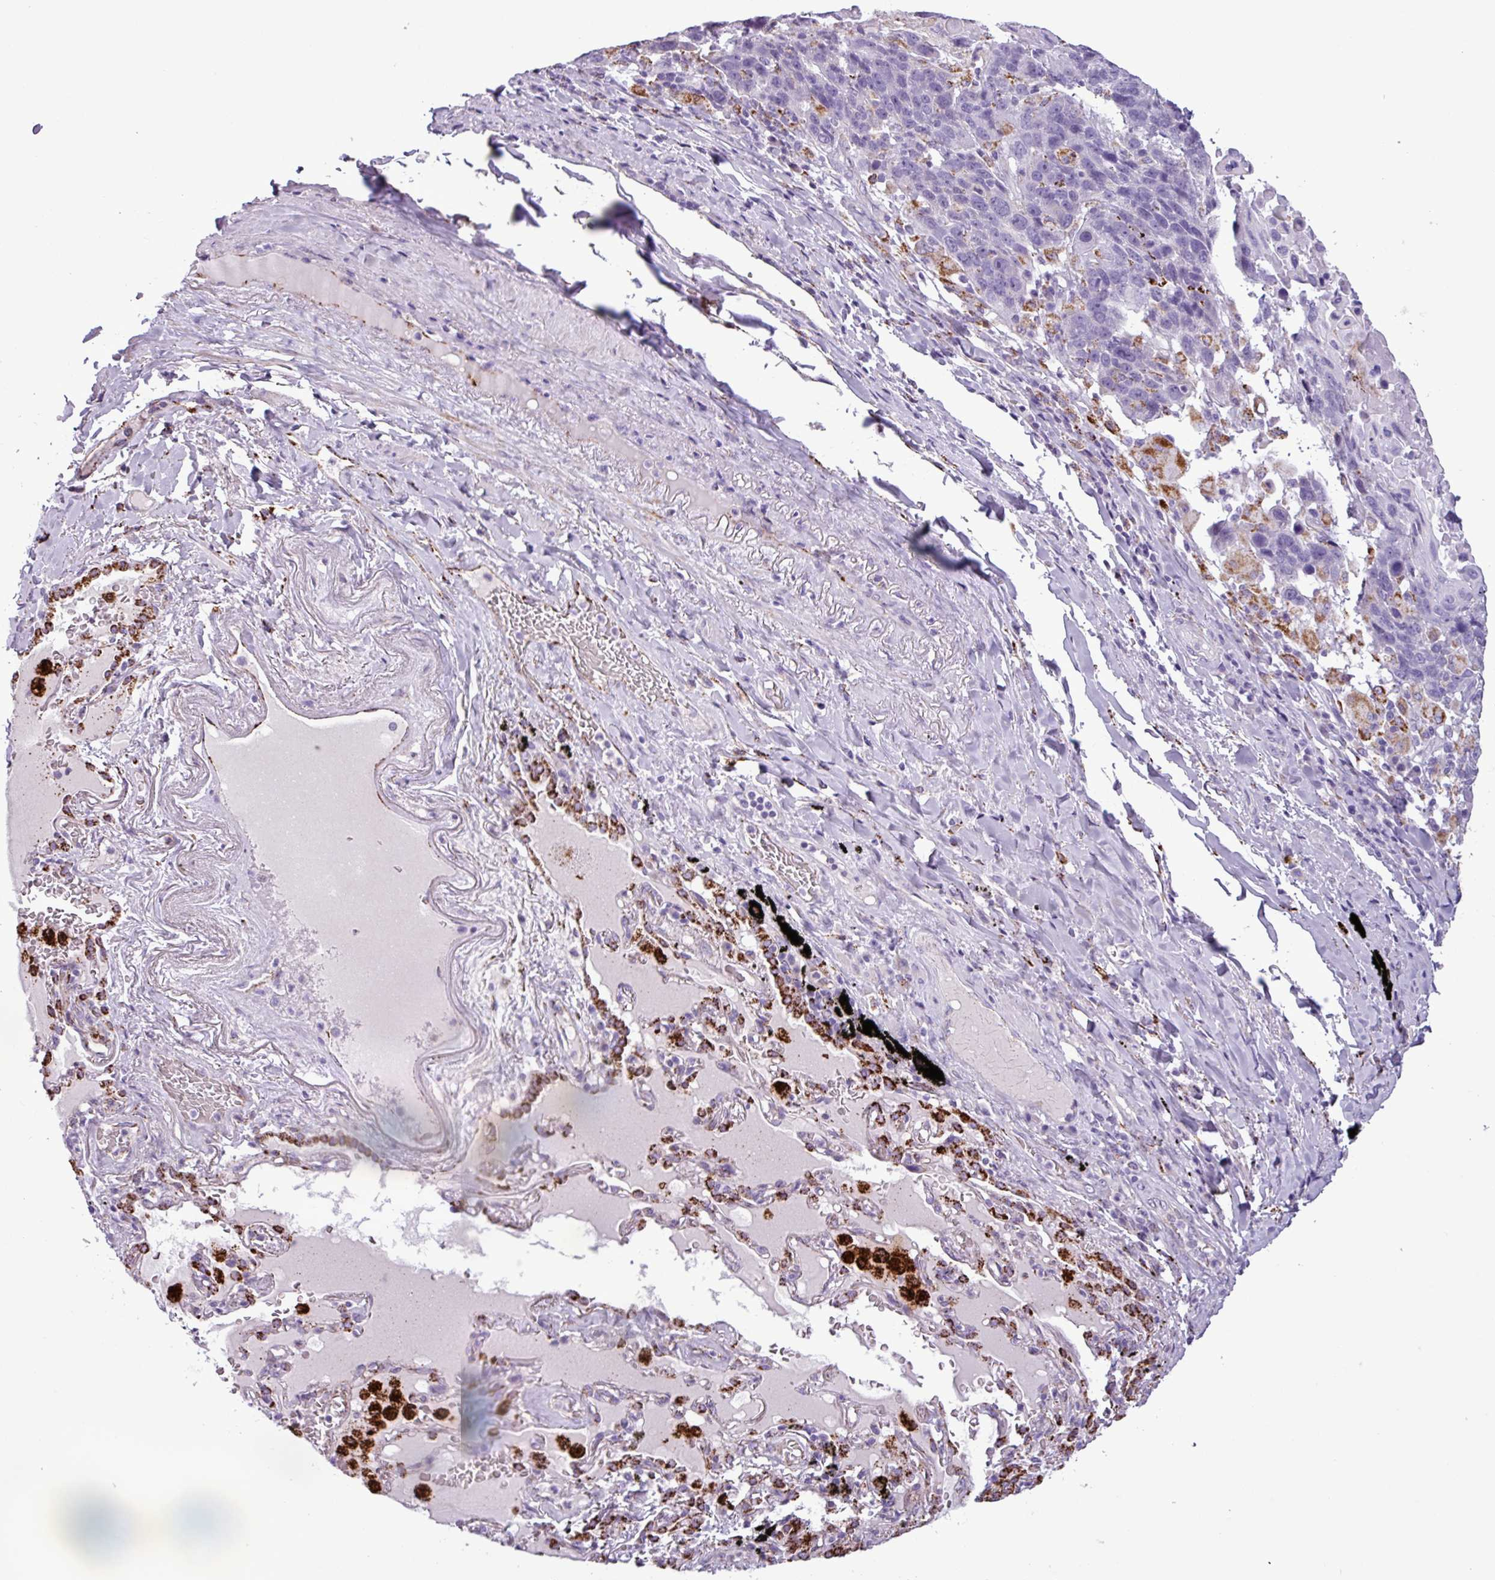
{"staining": {"intensity": "negative", "quantity": "none", "location": "none"}, "tissue": "lung cancer", "cell_type": "Tumor cells", "image_type": "cancer", "snomed": [{"axis": "morphology", "description": "Squamous cell carcinoma, NOS"}, {"axis": "topography", "description": "Lung"}], "caption": "Tumor cells are negative for brown protein staining in lung cancer (squamous cell carcinoma). Nuclei are stained in blue.", "gene": "ZNF667", "patient": {"sex": "male", "age": 66}}